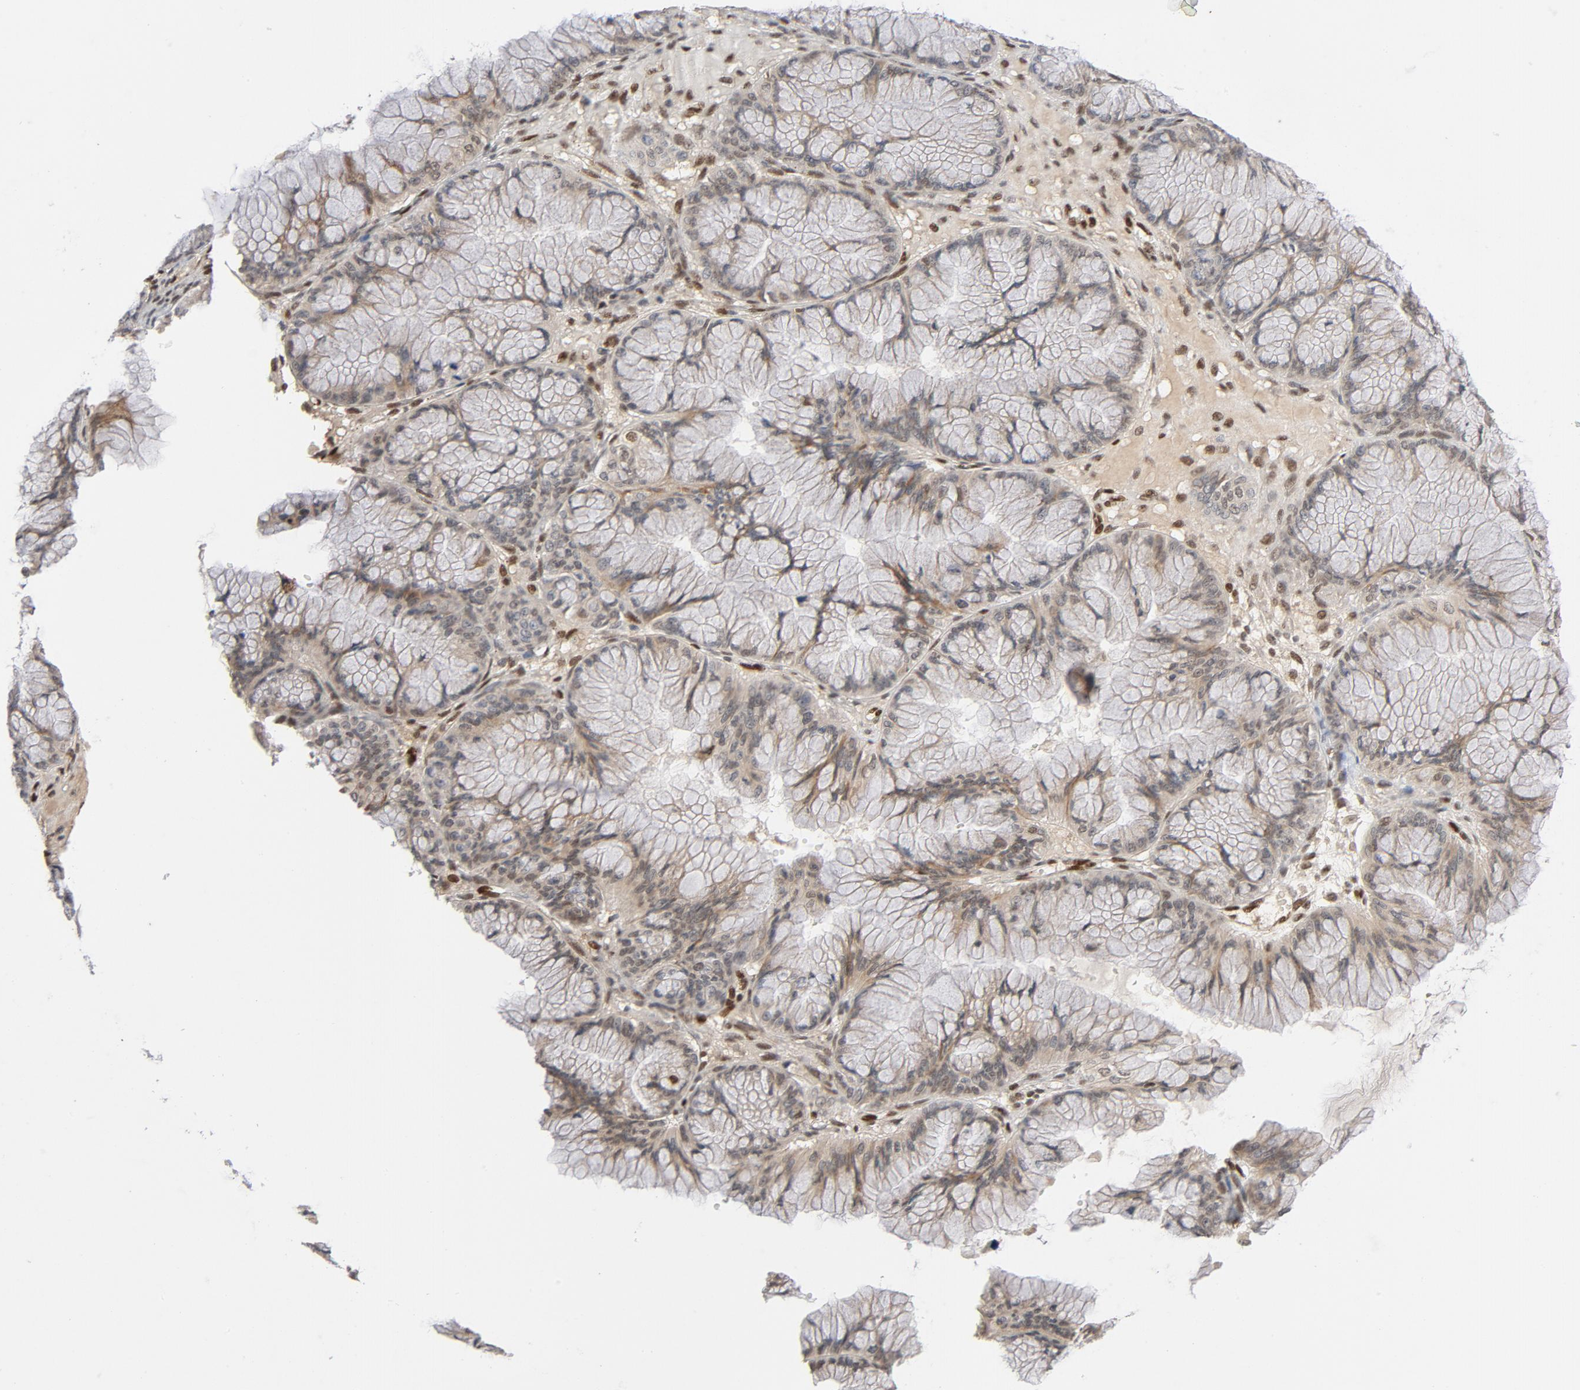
{"staining": {"intensity": "negative", "quantity": "none", "location": "none"}, "tissue": "ovarian cancer", "cell_type": "Tumor cells", "image_type": "cancer", "snomed": [{"axis": "morphology", "description": "Cystadenocarcinoma, mucinous, NOS"}, {"axis": "topography", "description": "Ovary"}], "caption": "This is a photomicrograph of IHC staining of ovarian cancer, which shows no expression in tumor cells.", "gene": "SMARCD1", "patient": {"sex": "female", "age": 63}}